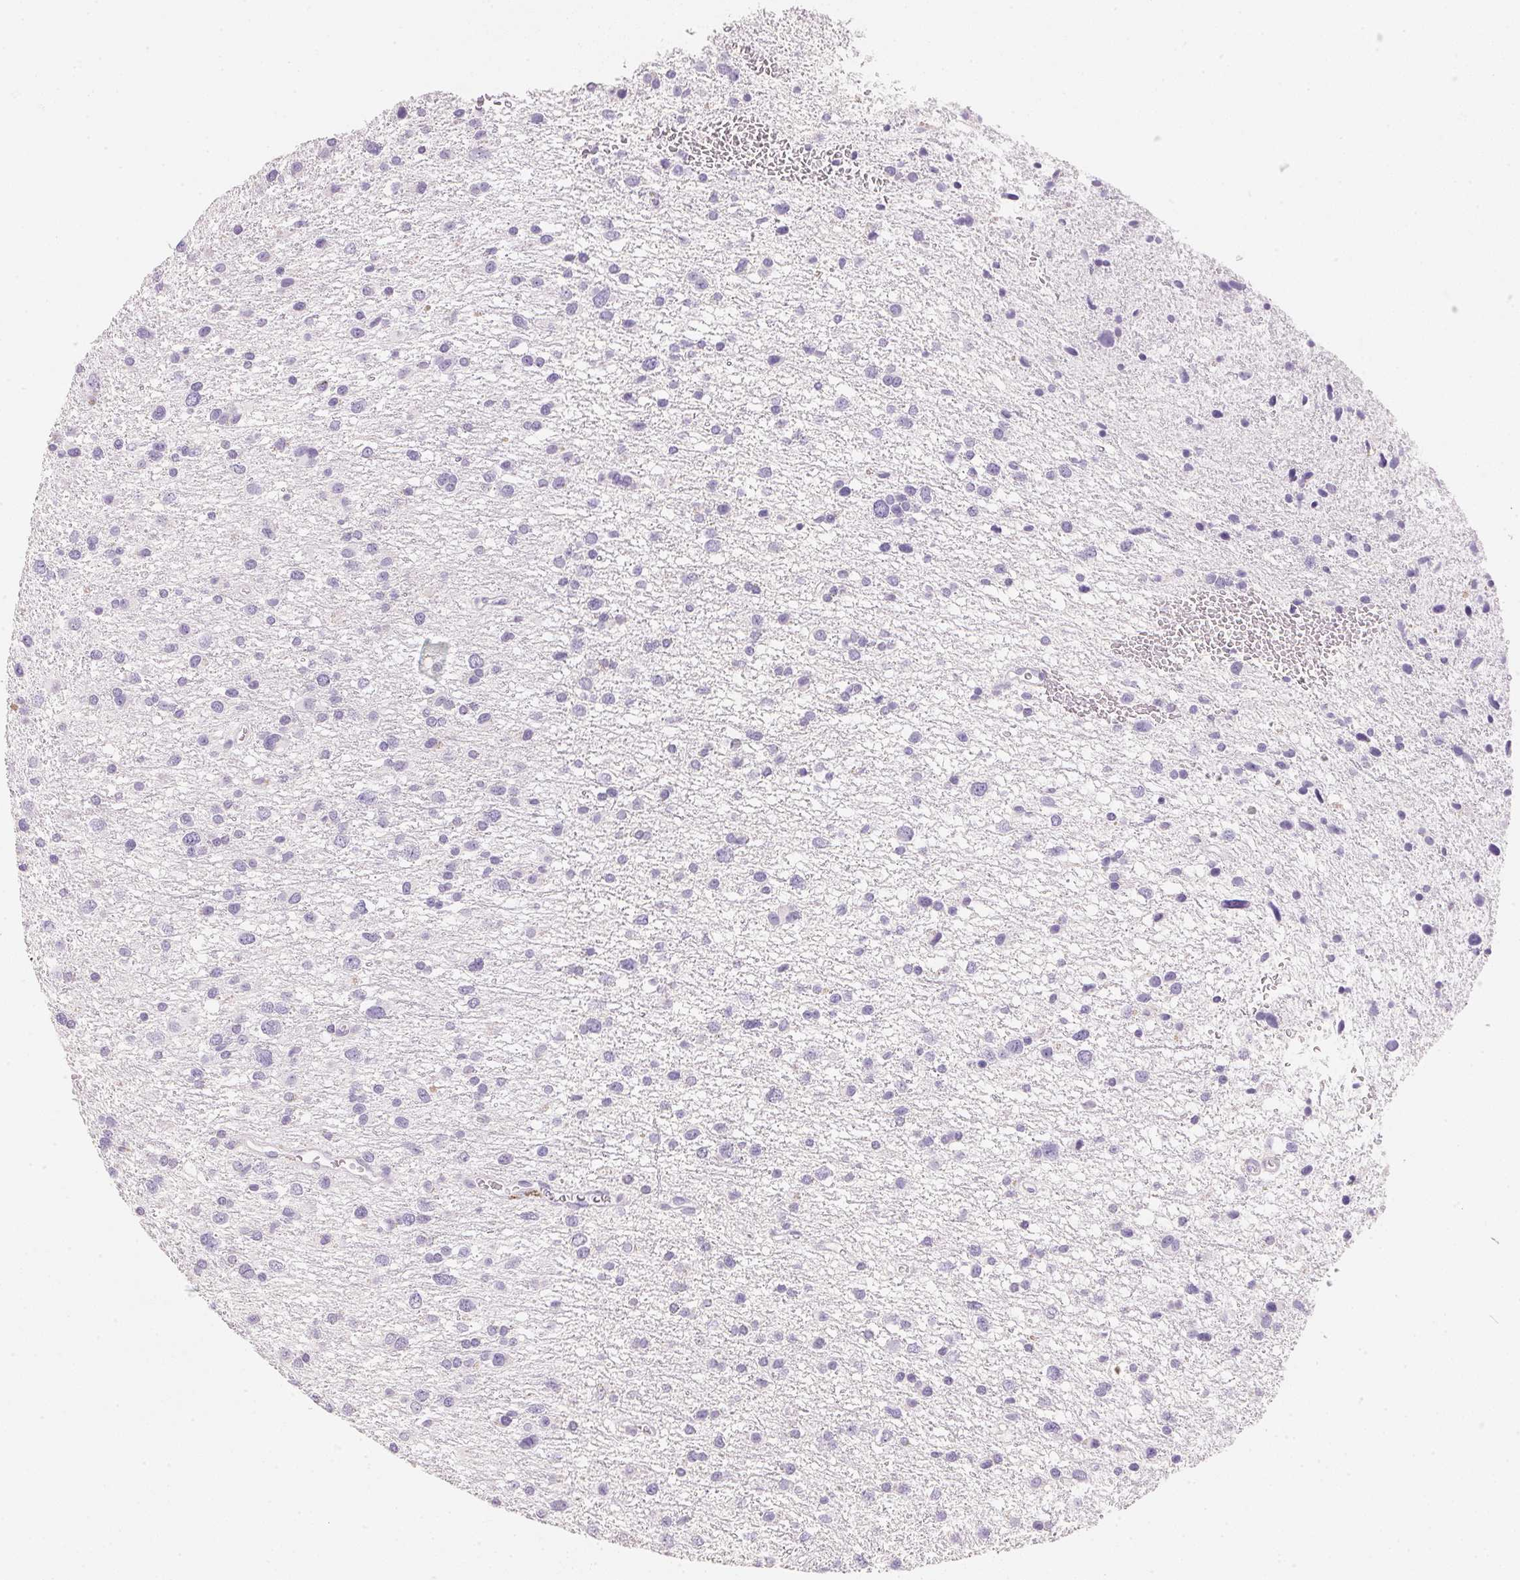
{"staining": {"intensity": "negative", "quantity": "none", "location": "none"}, "tissue": "glioma", "cell_type": "Tumor cells", "image_type": "cancer", "snomed": [{"axis": "morphology", "description": "Glioma, malignant, Low grade"}, {"axis": "topography", "description": "Brain"}], "caption": "Immunohistochemistry of human malignant glioma (low-grade) shows no staining in tumor cells.", "gene": "ACP3", "patient": {"sex": "female", "age": 55}}